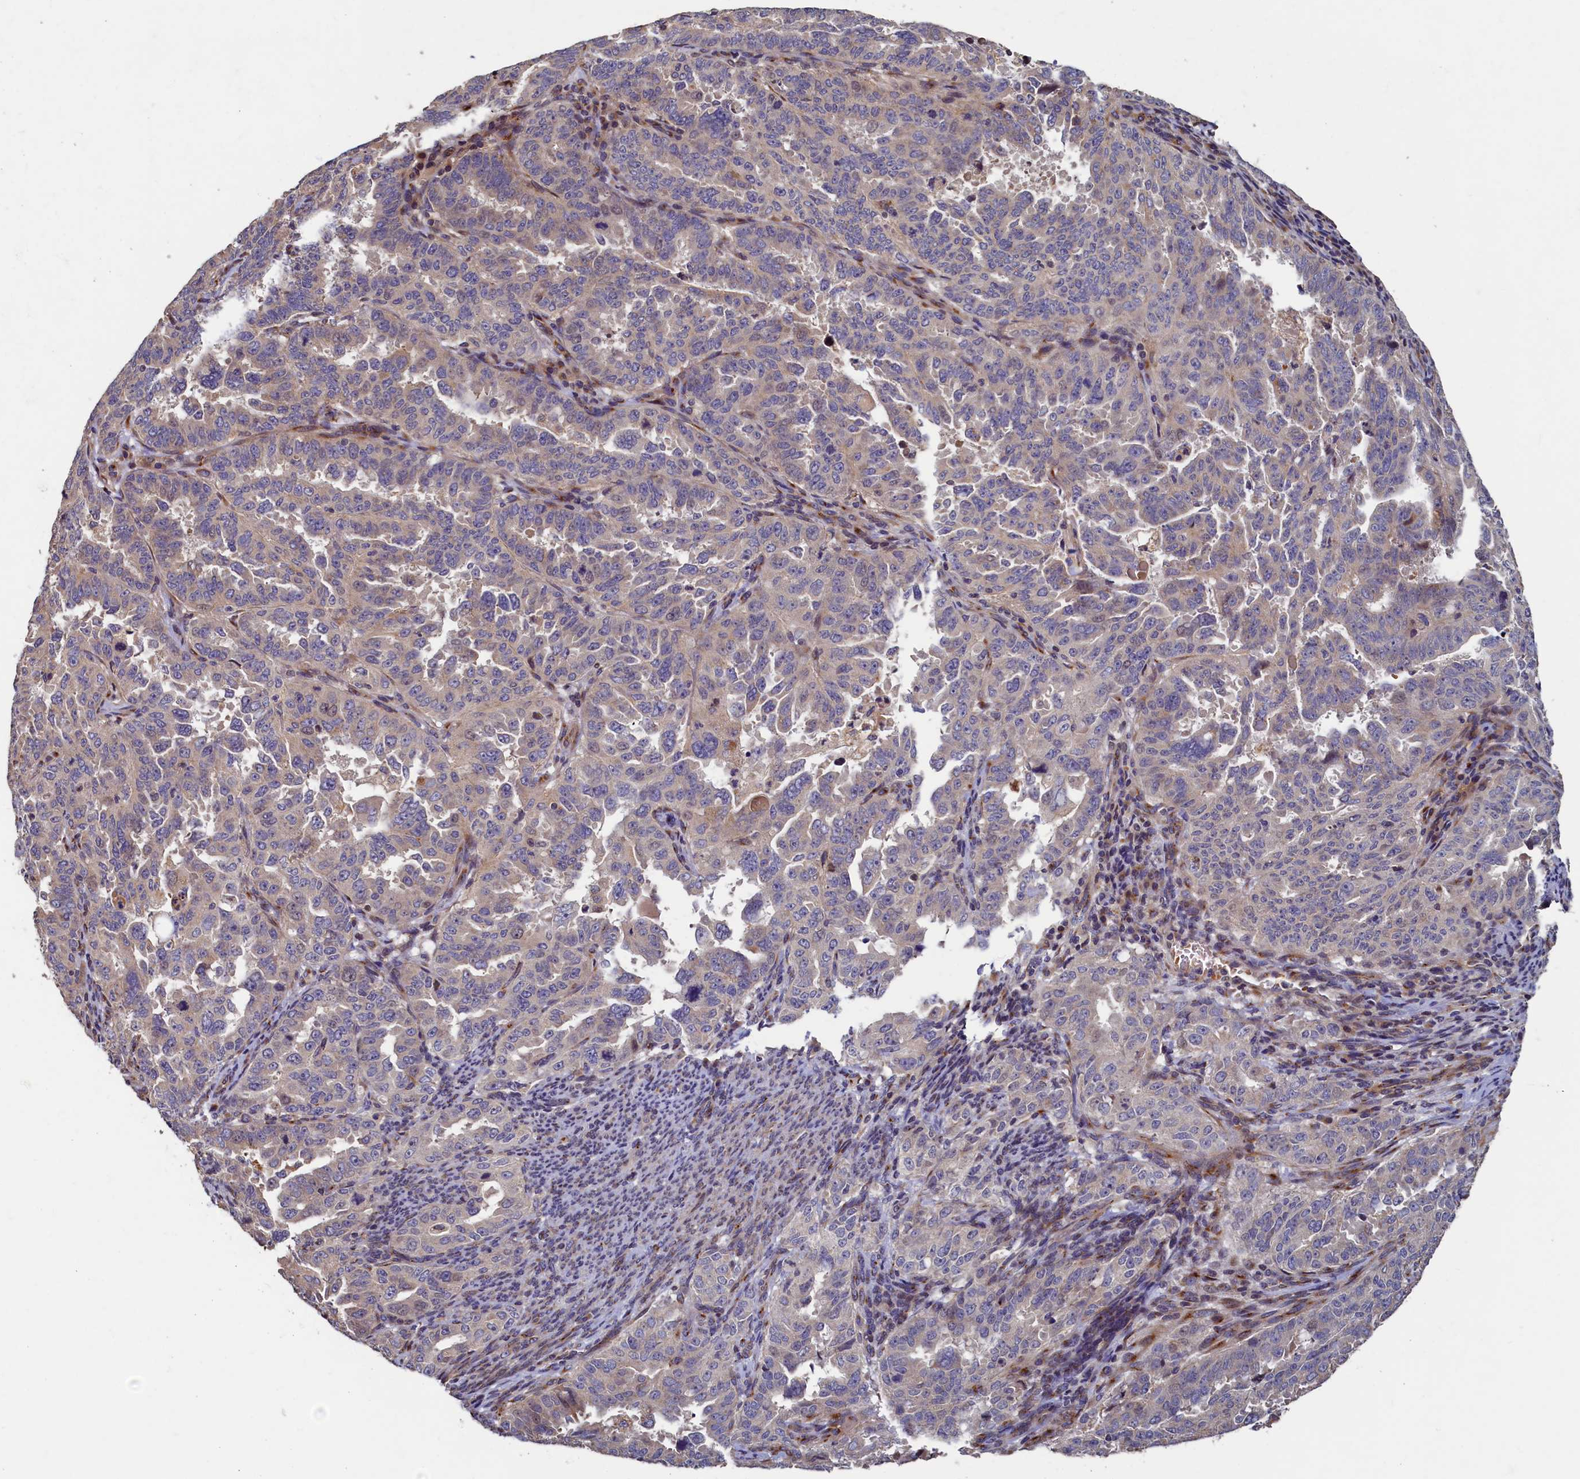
{"staining": {"intensity": "weak", "quantity": "<25%", "location": "cytoplasmic/membranous"}, "tissue": "endometrial cancer", "cell_type": "Tumor cells", "image_type": "cancer", "snomed": [{"axis": "morphology", "description": "Adenocarcinoma, NOS"}, {"axis": "topography", "description": "Endometrium"}], "caption": "Tumor cells show no significant protein positivity in endometrial cancer (adenocarcinoma).", "gene": "TMEM181", "patient": {"sex": "female", "age": 65}}